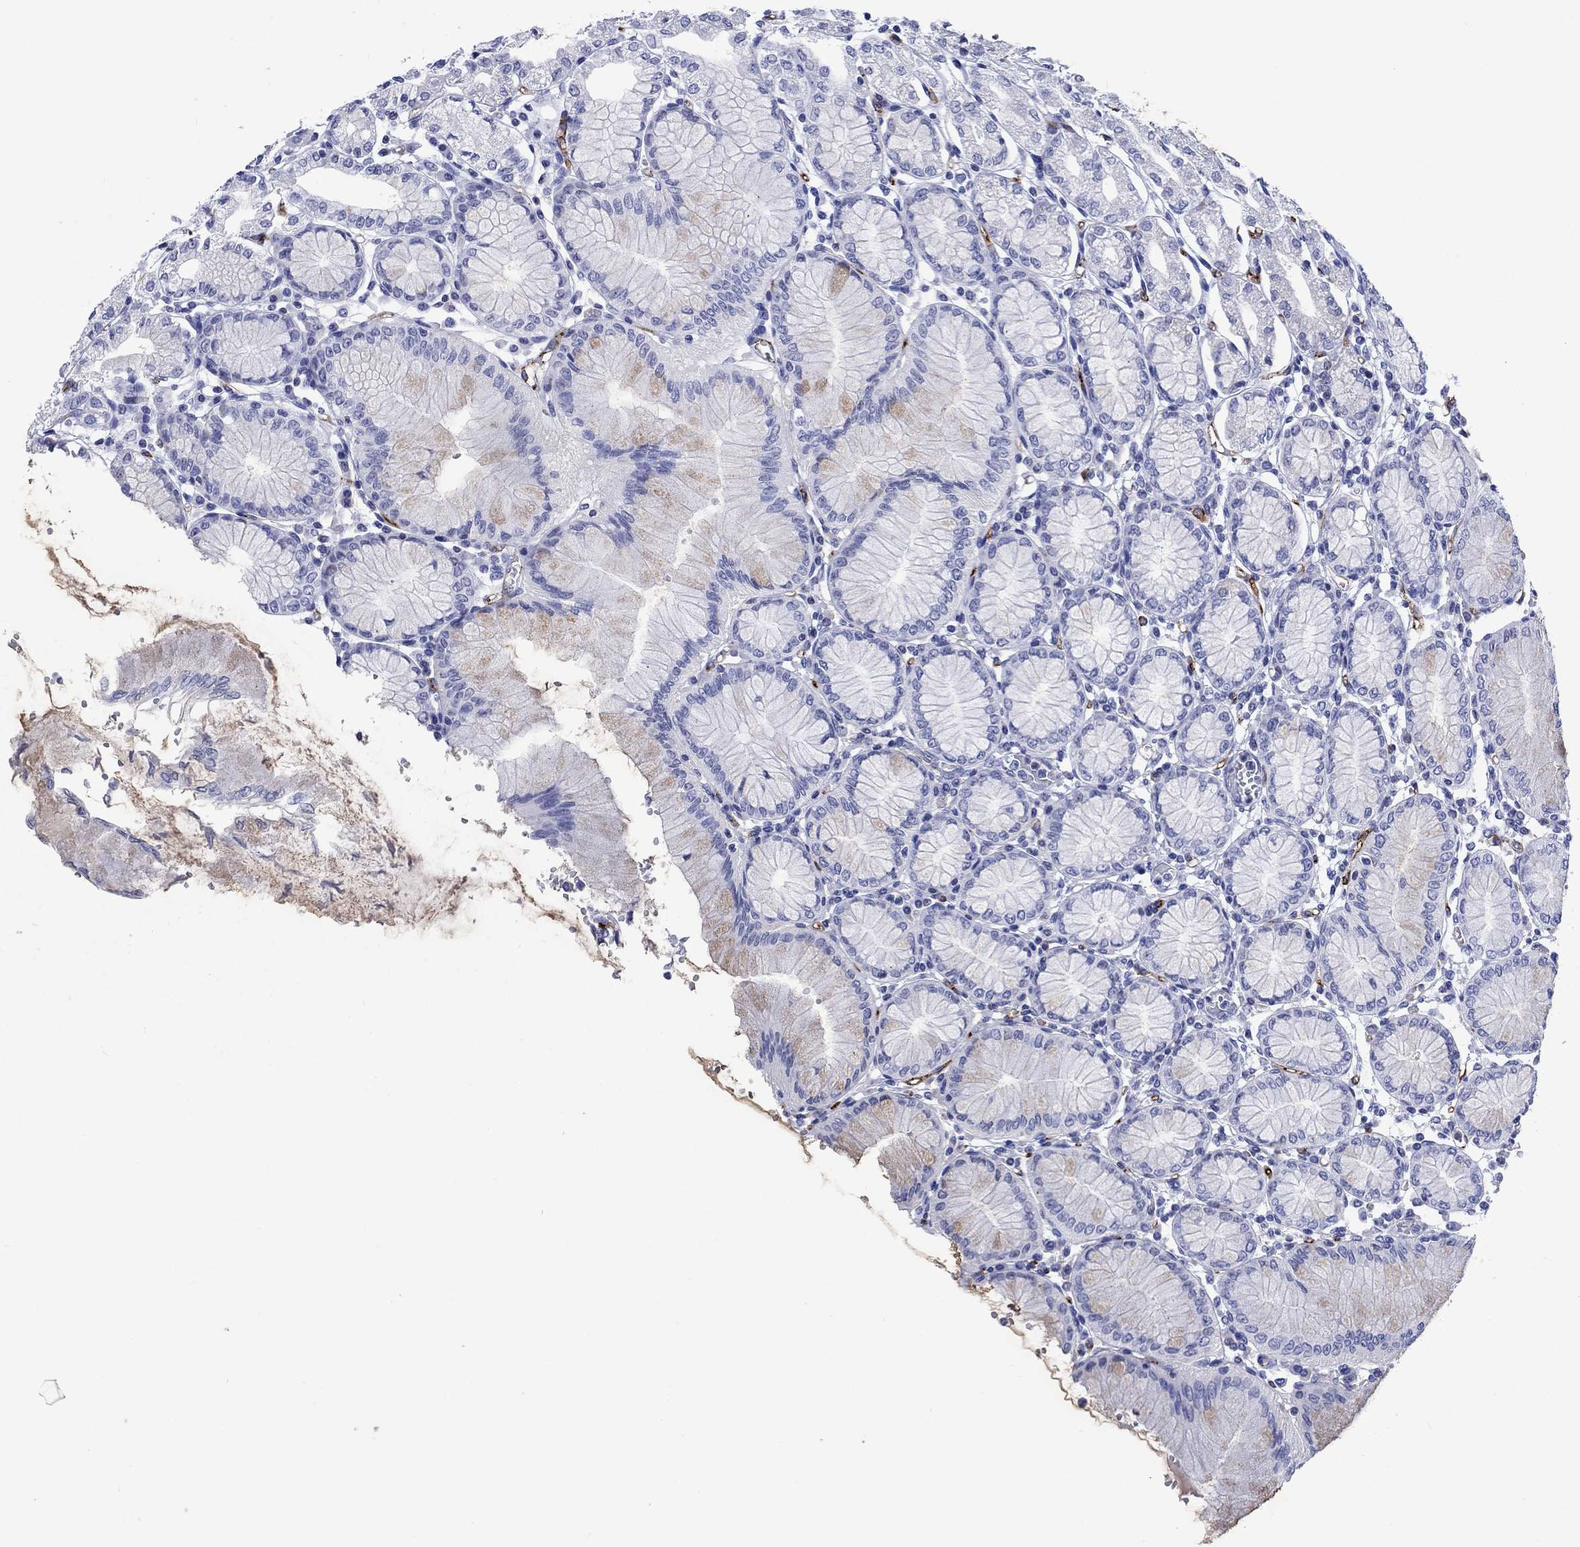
{"staining": {"intensity": "weak", "quantity": "<25%", "location": "cytoplasmic/membranous"}, "tissue": "stomach", "cell_type": "Glandular cells", "image_type": "normal", "snomed": [{"axis": "morphology", "description": "Normal tissue, NOS"}, {"axis": "topography", "description": "Skeletal muscle"}, {"axis": "topography", "description": "Stomach"}], "caption": "Stomach stained for a protein using immunohistochemistry (IHC) reveals no expression glandular cells.", "gene": "CACNG3", "patient": {"sex": "female", "age": 57}}